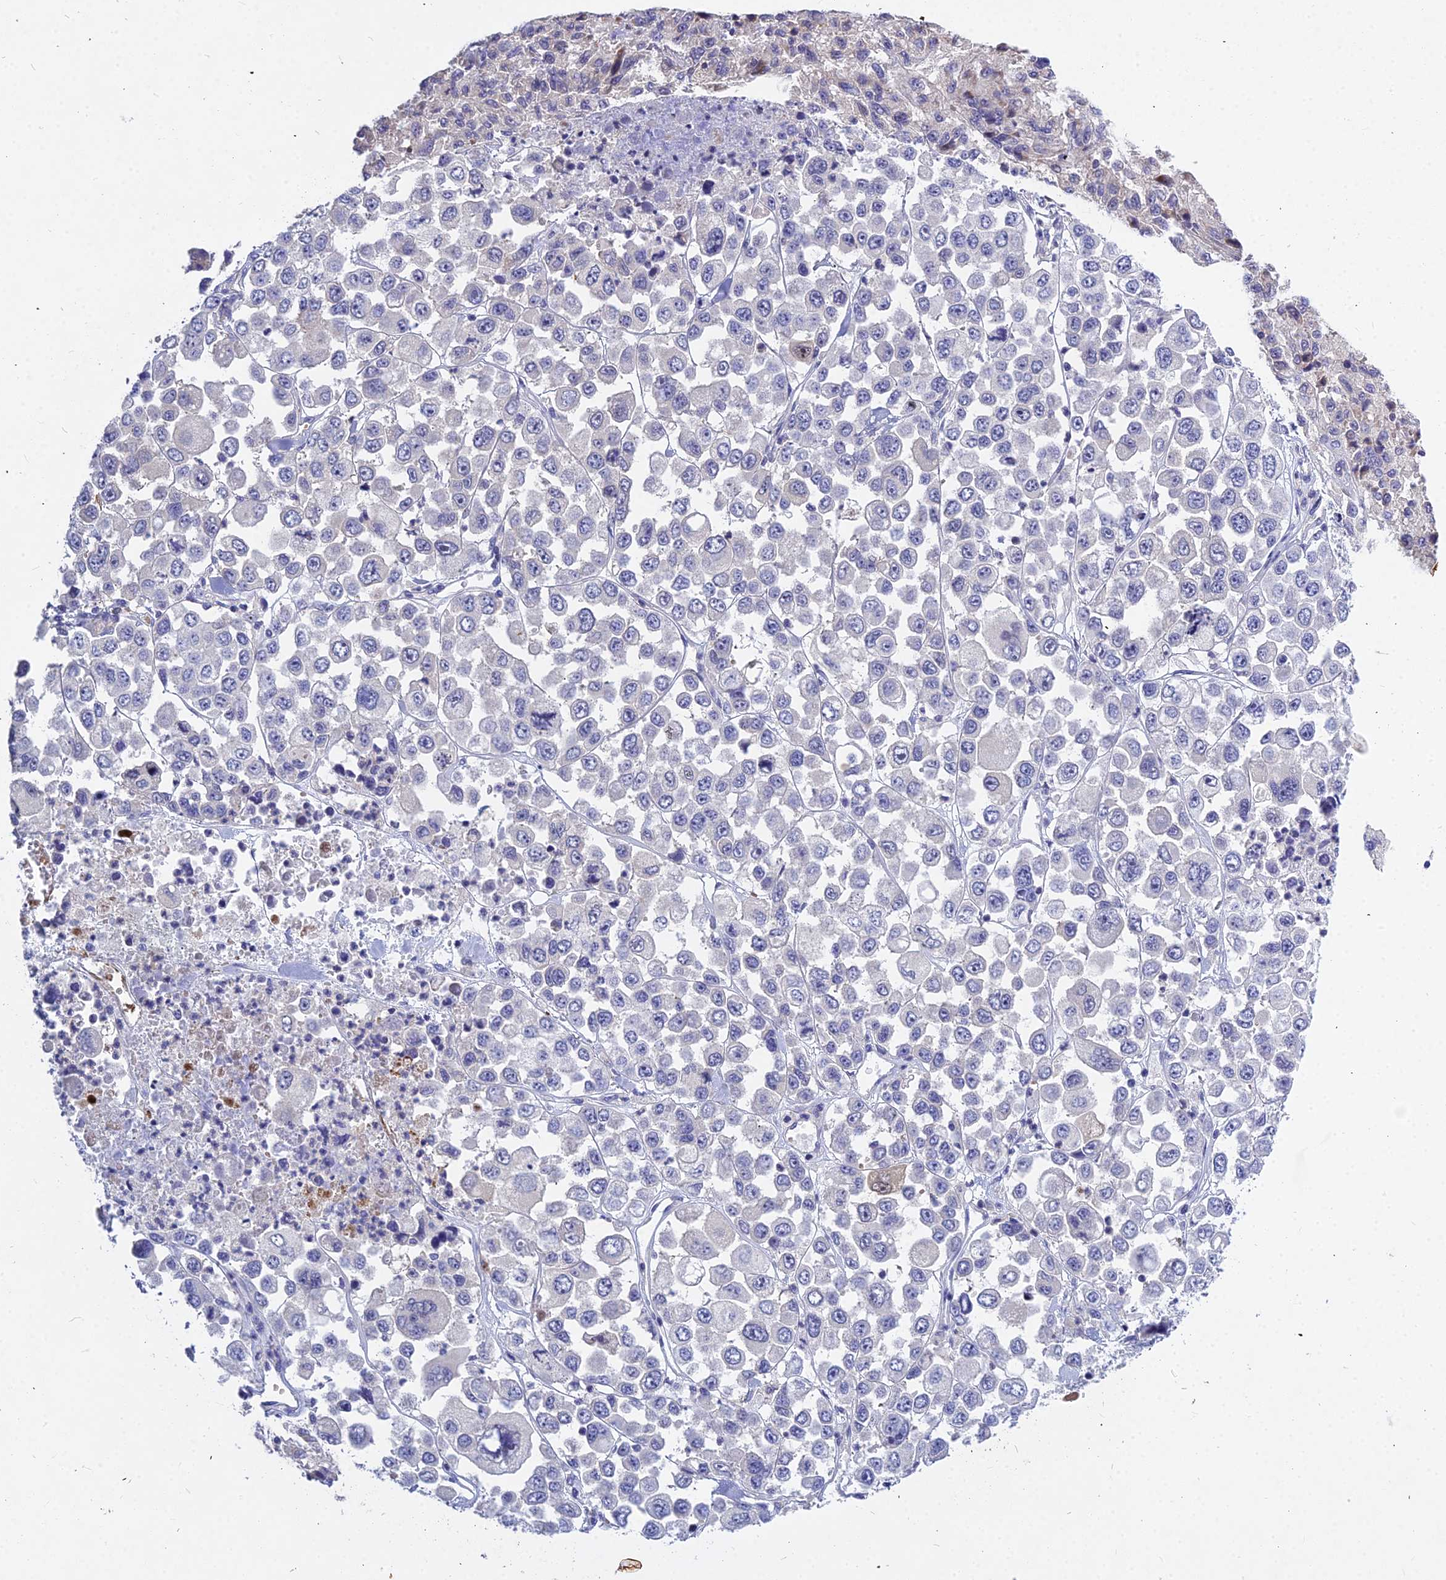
{"staining": {"intensity": "negative", "quantity": "none", "location": "none"}, "tissue": "melanoma", "cell_type": "Tumor cells", "image_type": "cancer", "snomed": [{"axis": "morphology", "description": "Malignant melanoma, Metastatic site"}, {"axis": "topography", "description": "Lymph node"}], "caption": "Tumor cells show no significant expression in melanoma. (Brightfield microscopy of DAB (3,3'-diaminobenzidine) immunohistochemistry at high magnification).", "gene": "DMRTA1", "patient": {"sex": "female", "age": 54}}